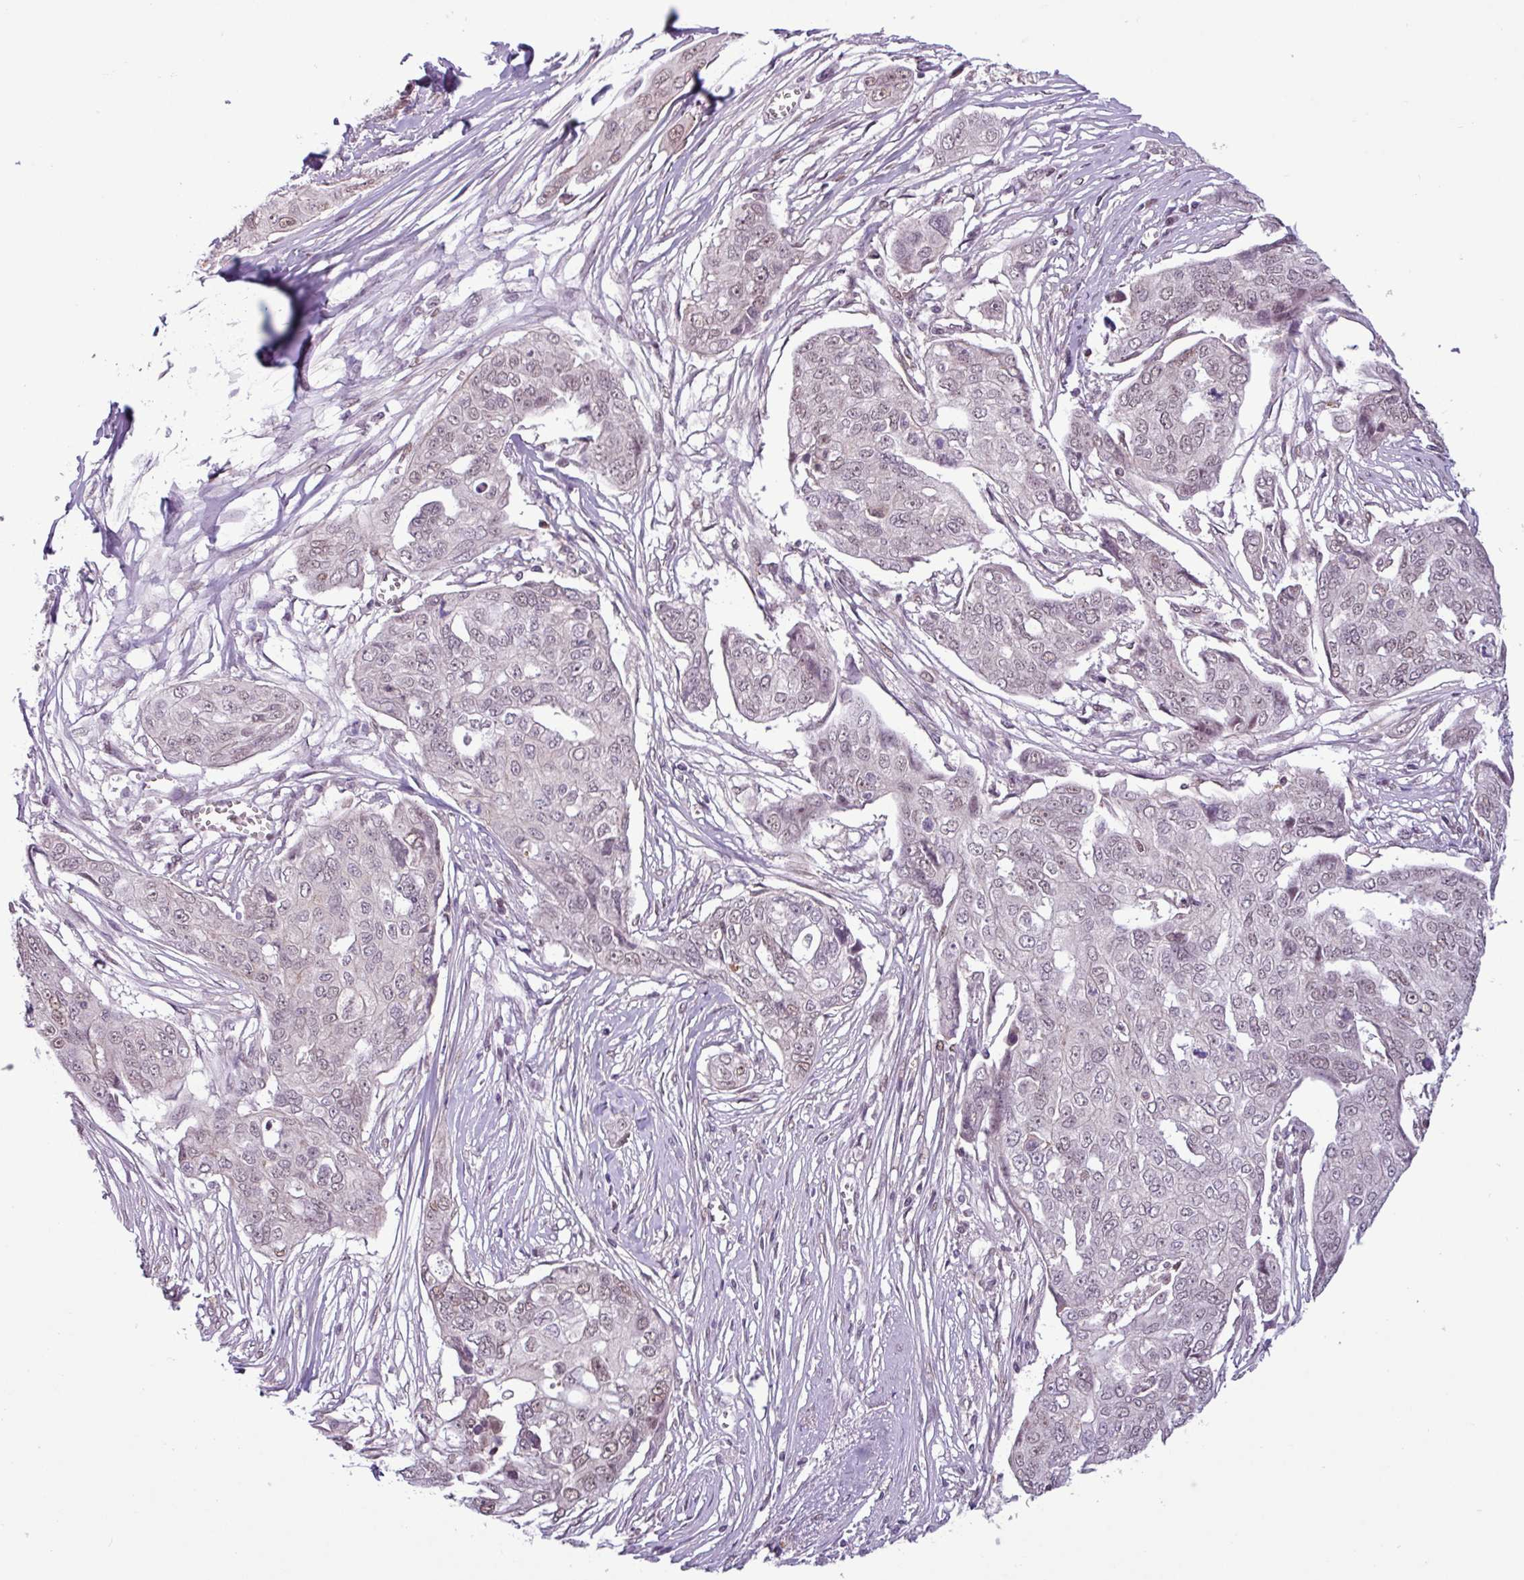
{"staining": {"intensity": "weak", "quantity": ">75%", "location": "nuclear"}, "tissue": "ovarian cancer", "cell_type": "Tumor cells", "image_type": "cancer", "snomed": [{"axis": "morphology", "description": "Carcinoma, endometroid"}, {"axis": "topography", "description": "Ovary"}], "caption": "Ovarian endometroid carcinoma stained with immunohistochemistry (IHC) displays weak nuclear expression in about >75% of tumor cells.", "gene": "NOTCH2", "patient": {"sex": "female", "age": 70}}